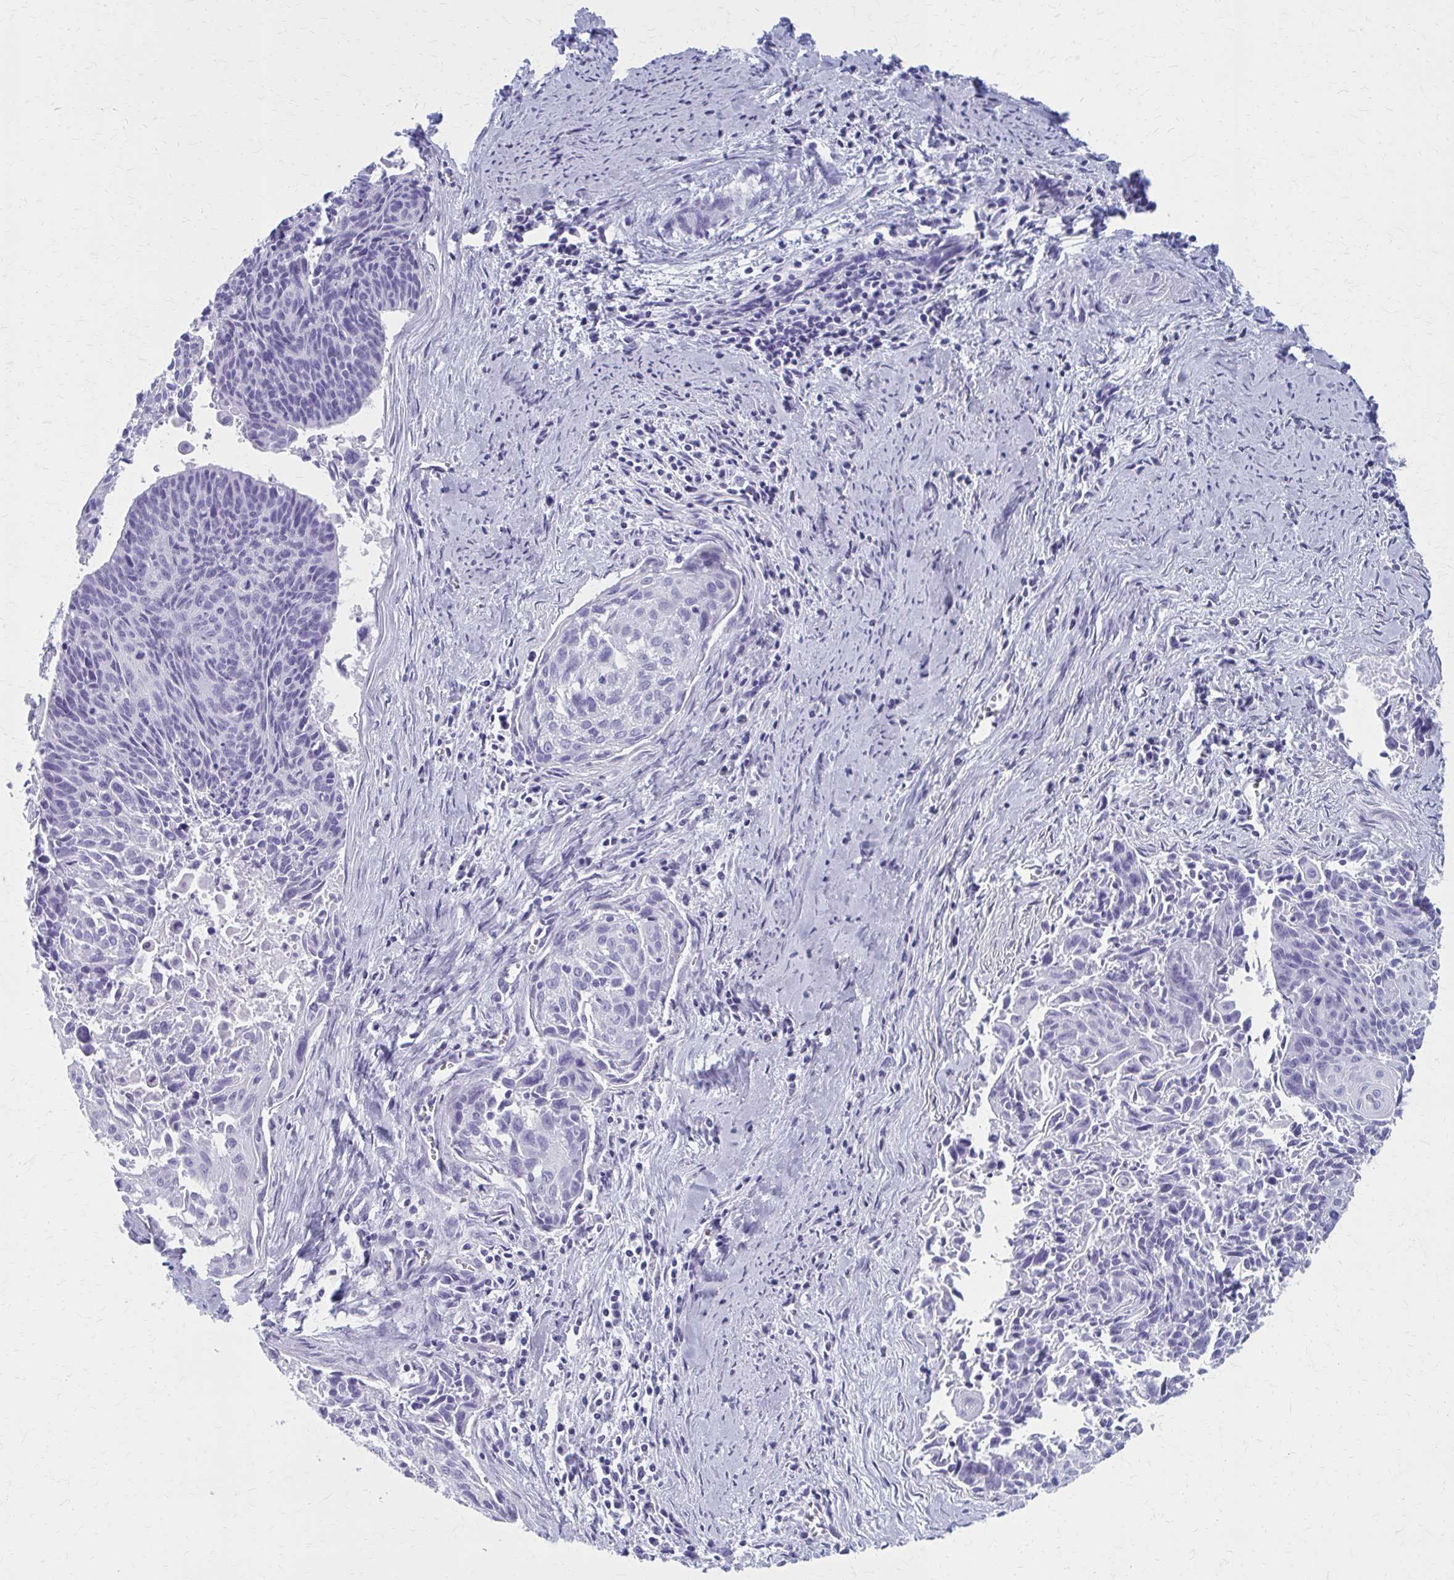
{"staining": {"intensity": "negative", "quantity": "none", "location": "none"}, "tissue": "cervical cancer", "cell_type": "Tumor cells", "image_type": "cancer", "snomed": [{"axis": "morphology", "description": "Squamous cell carcinoma, NOS"}, {"axis": "topography", "description": "Cervix"}], "caption": "IHC of human cervical cancer demonstrates no expression in tumor cells.", "gene": "CELF5", "patient": {"sex": "female", "age": 55}}